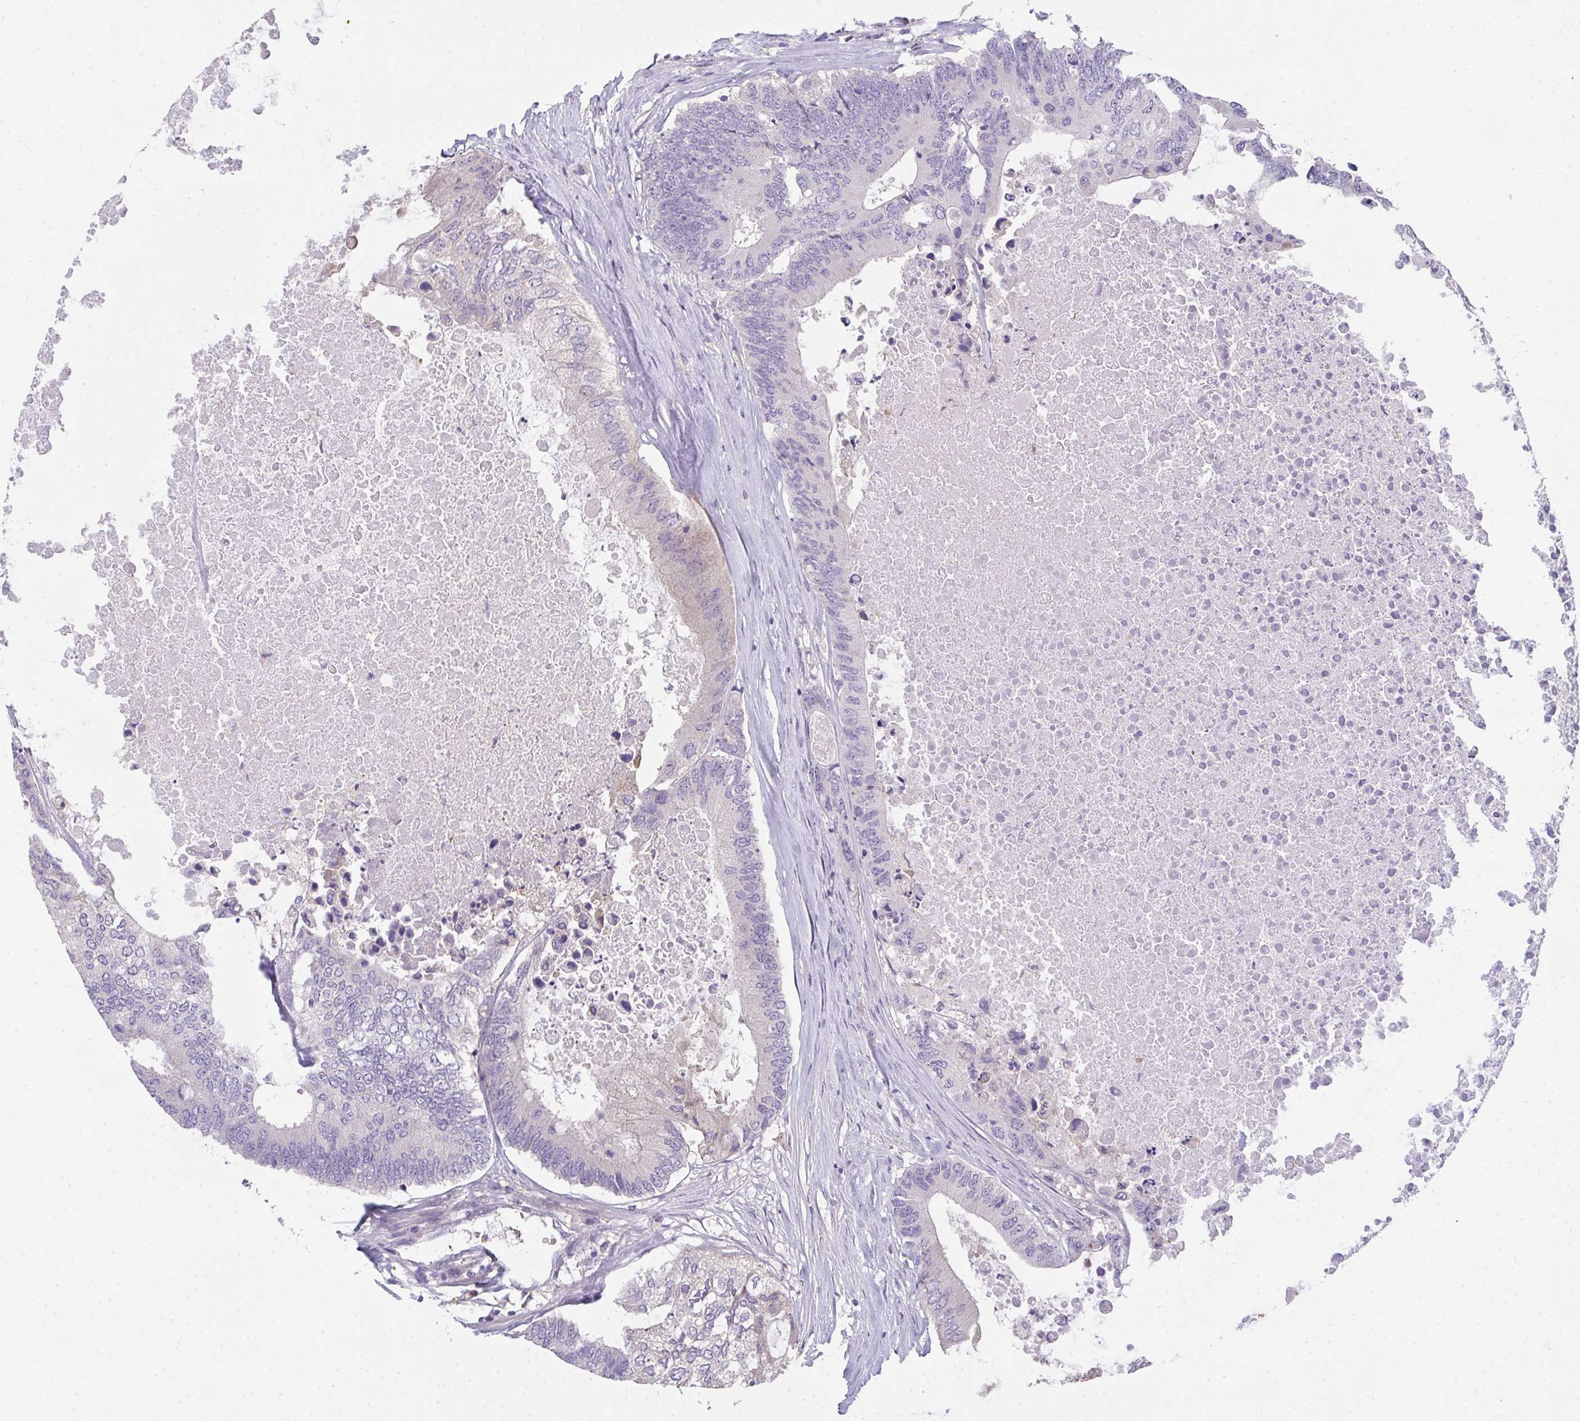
{"staining": {"intensity": "negative", "quantity": "none", "location": "none"}, "tissue": "colorectal cancer", "cell_type": "Tumor cells", "image_type": "cancer", "snomed": [{"axis": "morphology", "description": "Adenocarcinoma, NOS"}, {"axis": "topography", "description": "Colon"}], "caption": "DAB immunohistochemical staining of colorectal cancer (adenocarcinoma) exhibits no significant expression in tumor cells.", "gene": "RIOK1", "patient": {"sex": "male", "age": 71}}